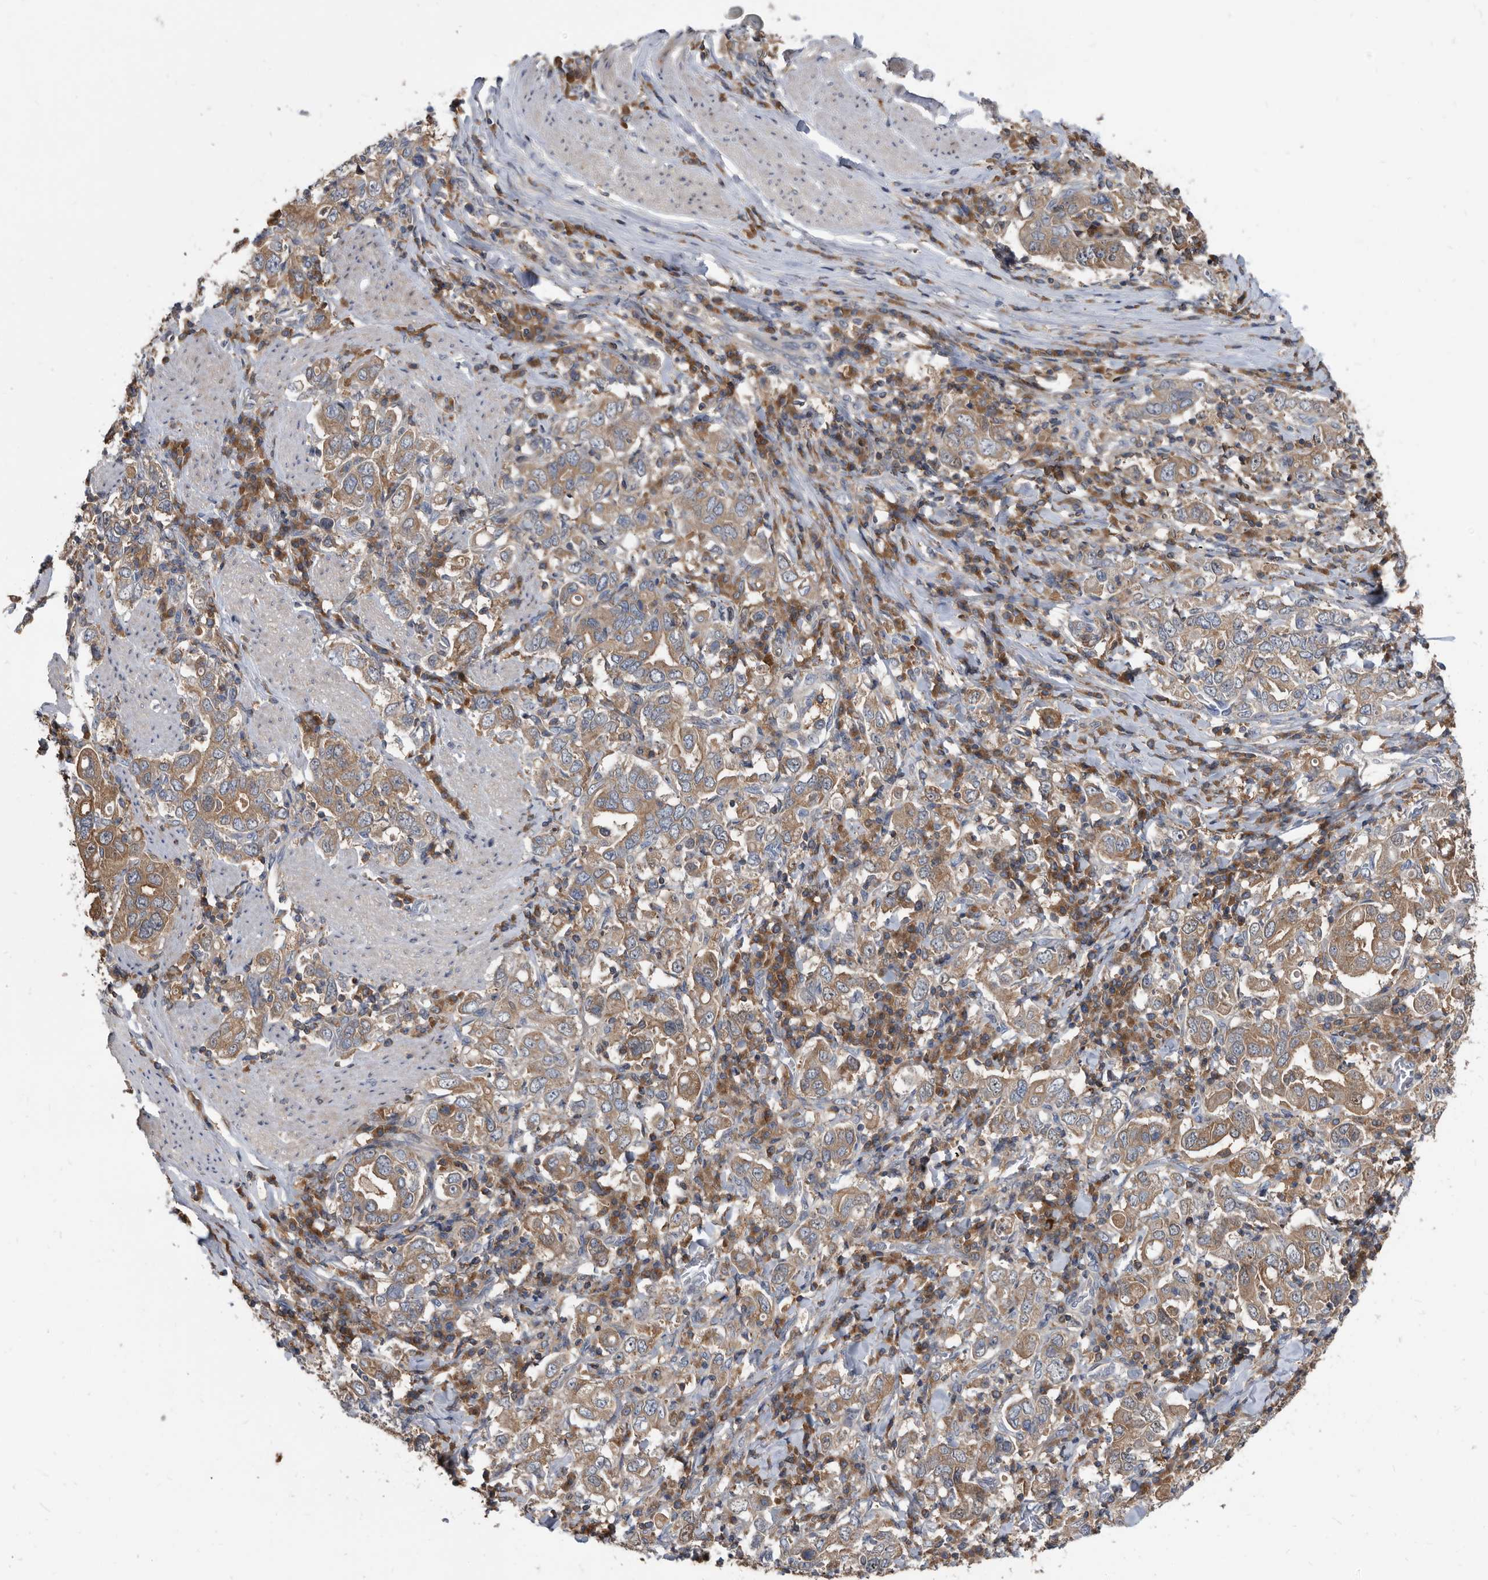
{"staining": {"intensity": "moderate", "quantity": ">75%", "location": "cytoplasmic/membranous"}, "tissue": "stomach cancer", "cell_type": "Tumor cells", "image_type": "cancer", "snomed": [{"axis": "morphology", "description": "Adenocarcinoma, NOS"}, {"axis": "topography", "description": "Stomach, upper"}], "caption": "Immunohistochemistry (DAB) staining of human adenocarcinoma (stomach) reveals moderate cytoplasmic/membranous protein expression in about >75% of tumor cells.", "gene": "APEH", "patient": {"sex": "male", "age": 62}}